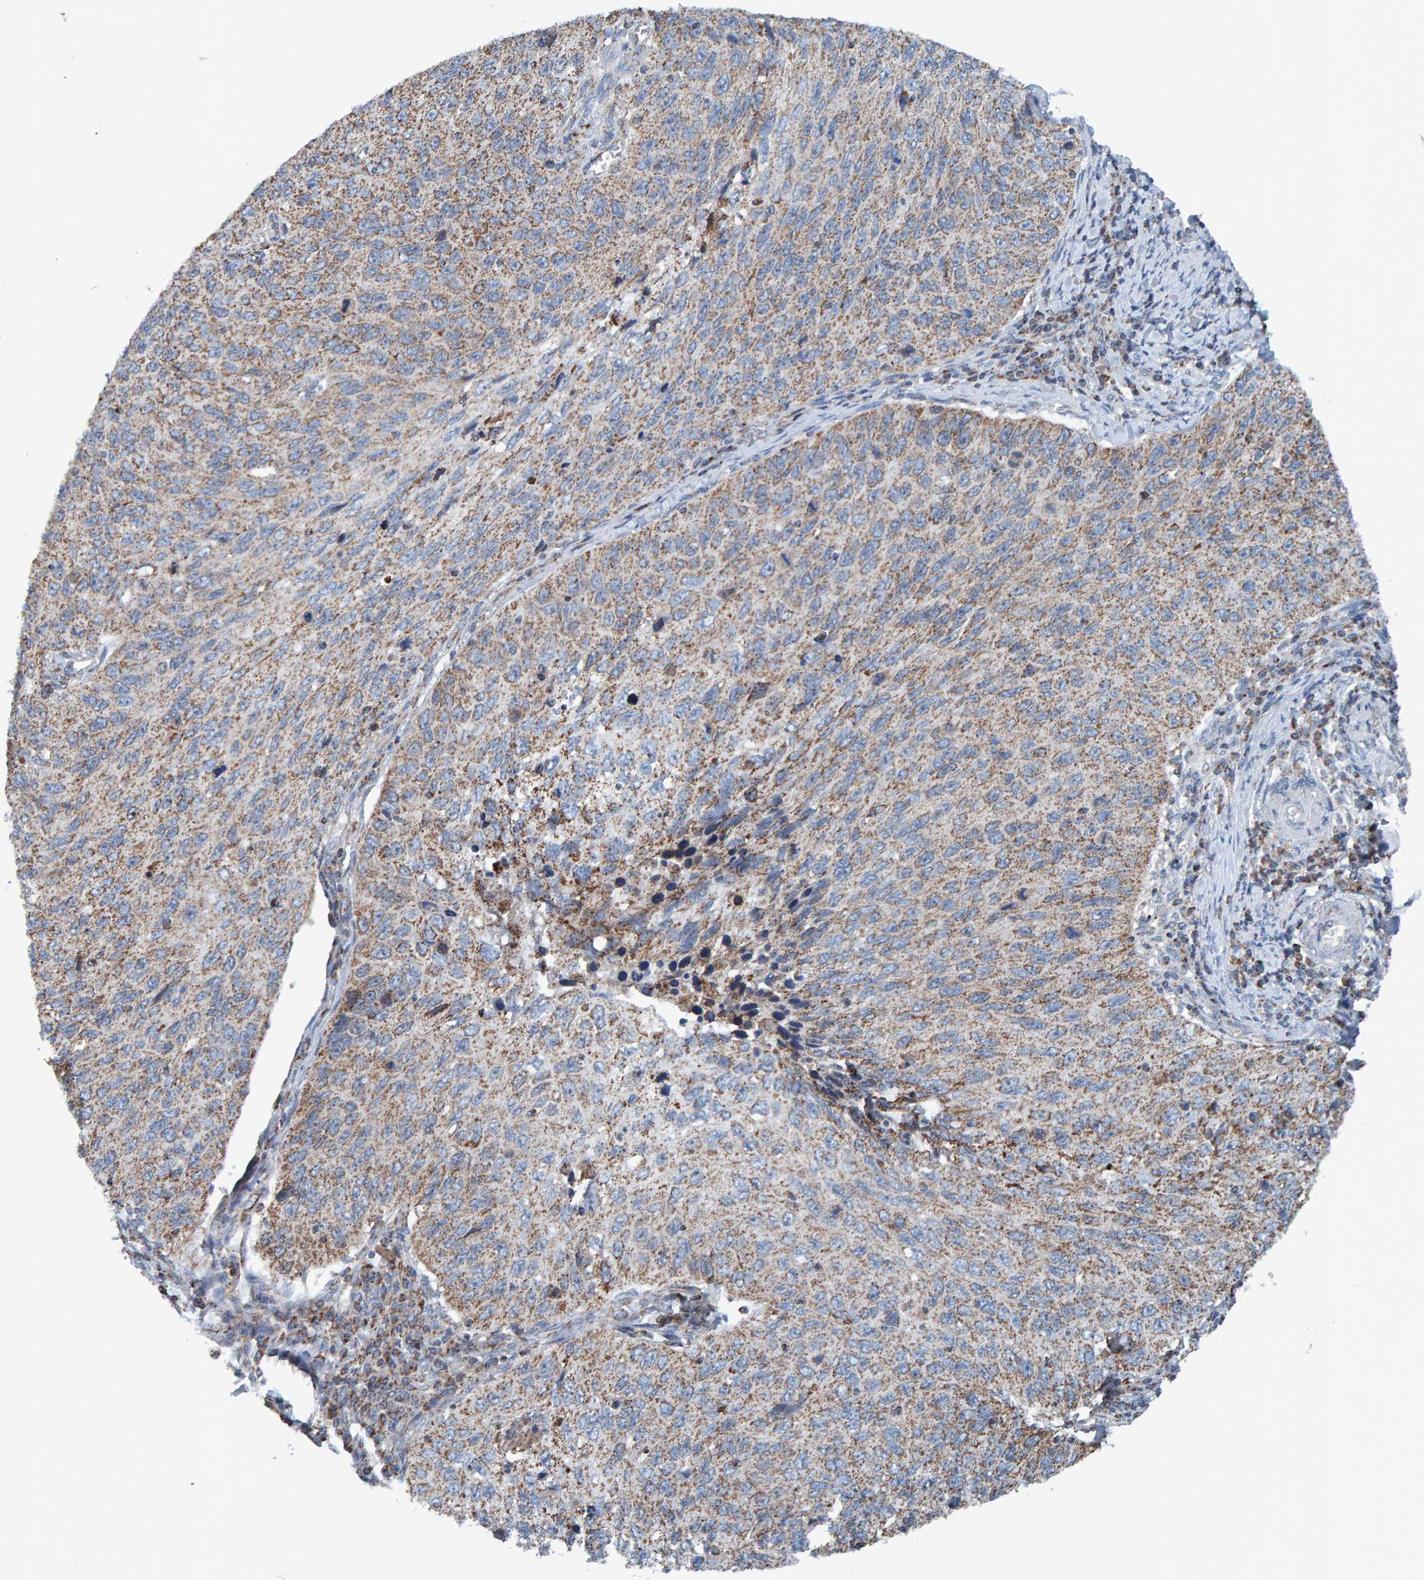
{"staining": {"intensity": "weak", "quantity": ">75%", "location": "cytoplasmic/membranous"}, "tissue": "cervical cancer", "cell_type": "Tumor cells", "image_type": "cancer", "snomed": [{"axis": "morphology", "description": "Squamous cell carcinoma, NOS"}, {"axis": "topography", "description": "Cervix"}], "caption": "Cervical cancer (squamous cell carcinoma) stained for a protein (brown) reveals weak cytoplasmic/membranous positive staining in approximately >75% of tumor cells.", "gene": "ZNF48", "patient": {"sex": "female", "age": 53}}